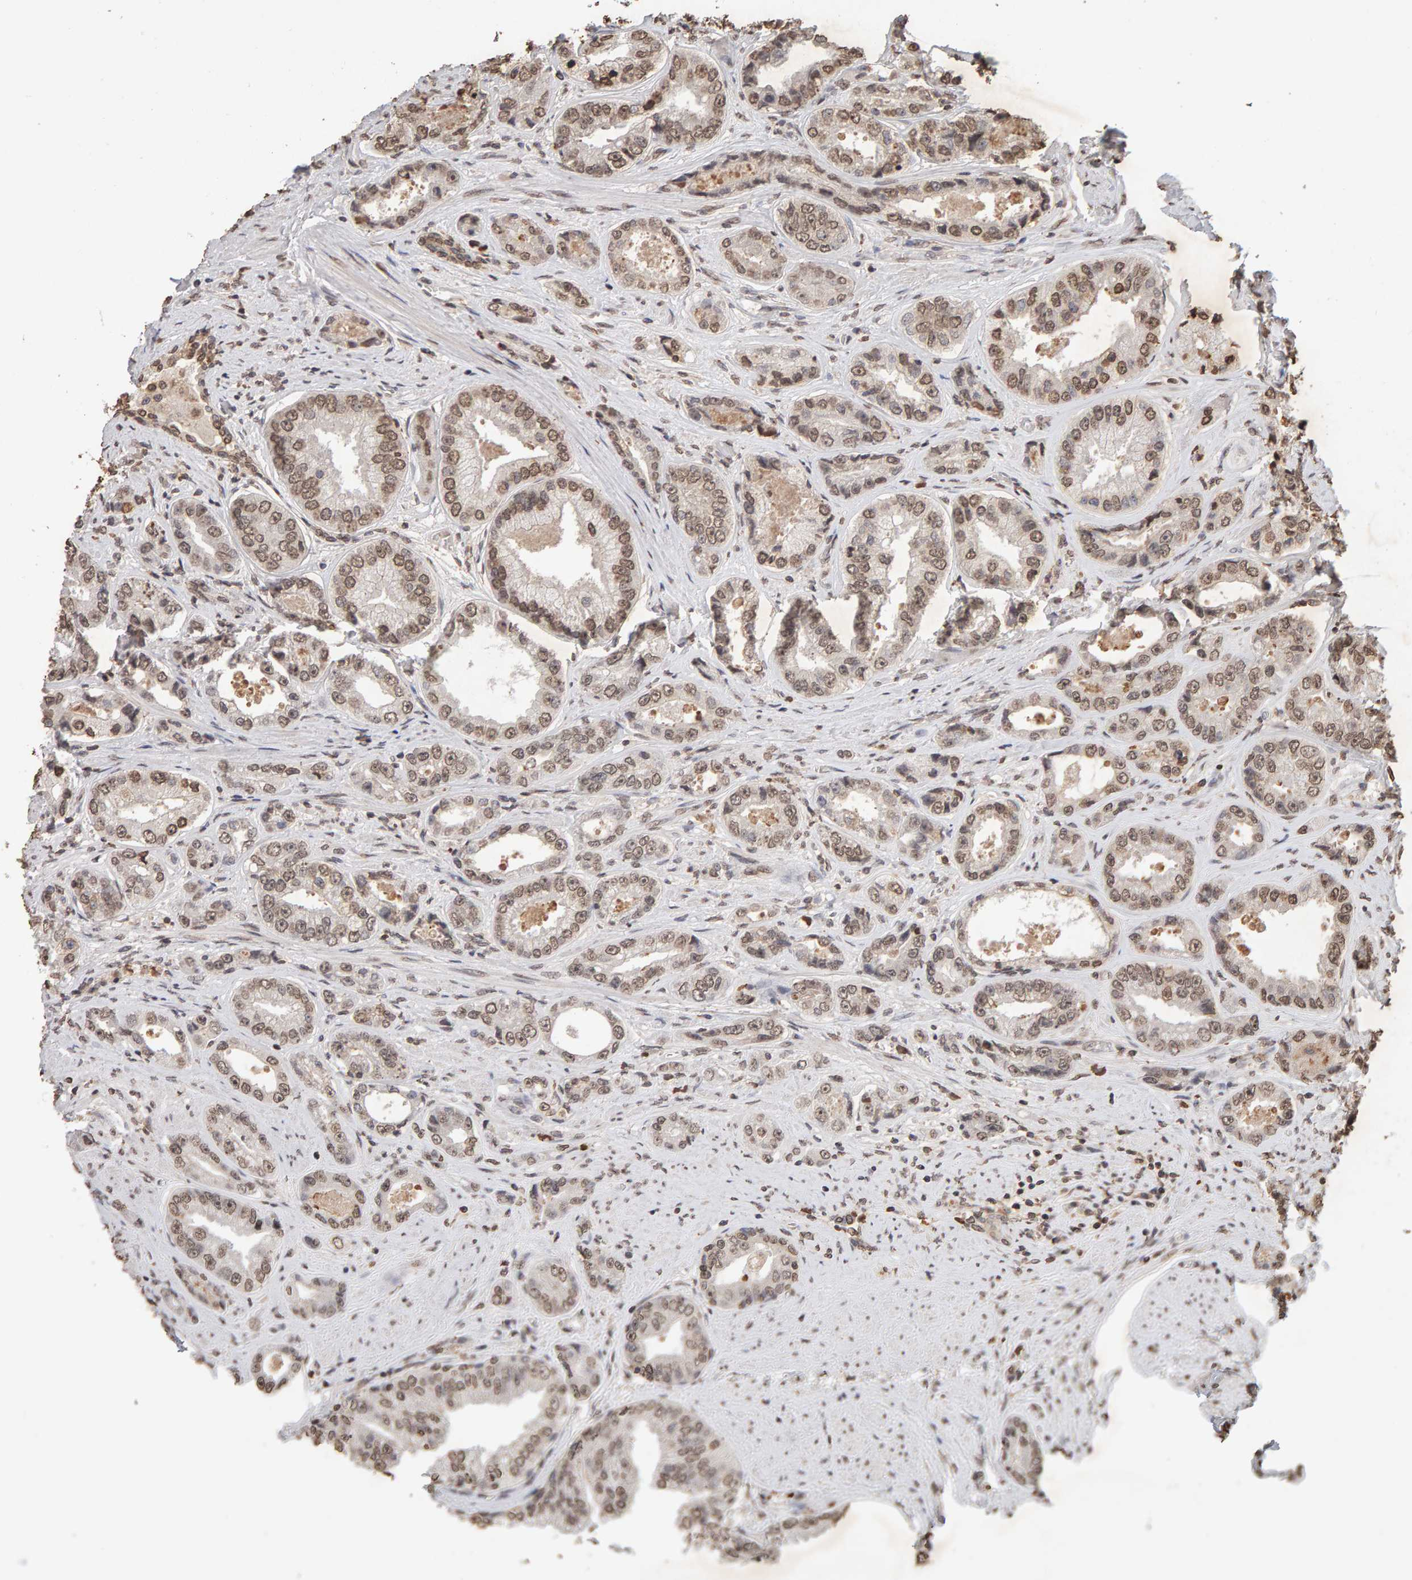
{"staining": {"intensity": "weak", "quantity": ">75%", "location": "nuclear"}, "tissue": "prostate cancer", "cell_type": "Tumor cells", "image_type": "cancer", "snomed": [{"axis": "morphology", "description": "Adenocarcinoma, High grade"}, {"axis": "topography", "description": "Prostate"}], "caption": "An immunohistochemistry (IHC) photomicrograph of tumor tissue is shown. Protein staining in brown labels weak nuclear positivity in prostate cancer within tumor cells.", "gene": "DNAJB5", "patient": {"sex": "male", "age": 61}}